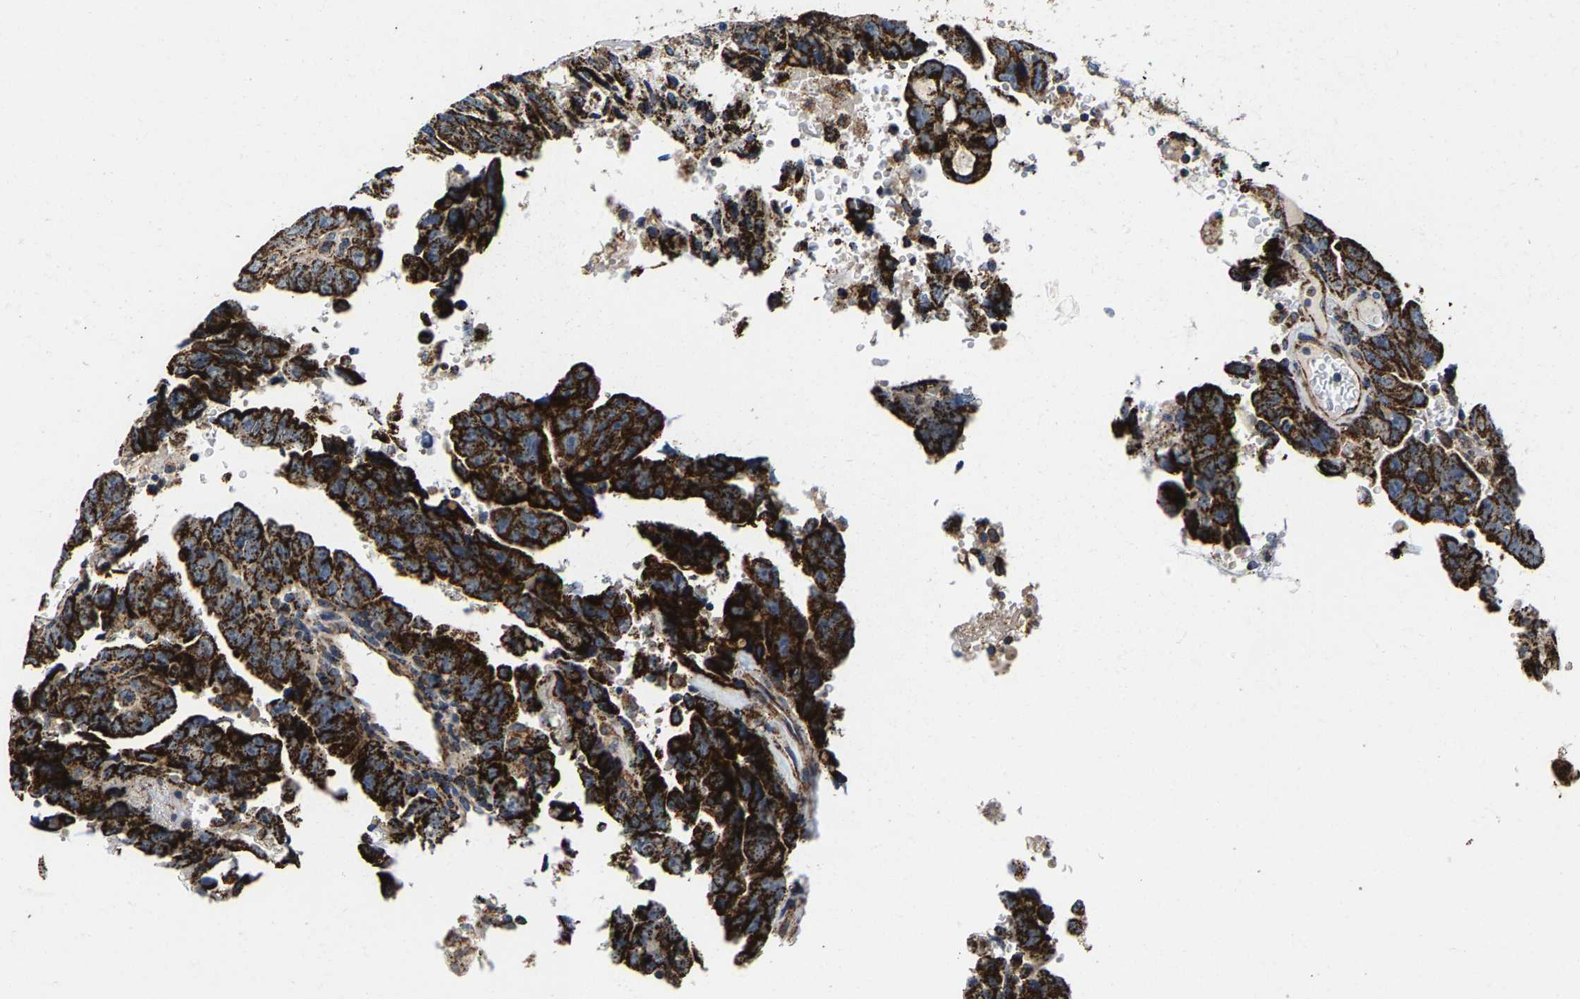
{"staining": {"intensity": "strong", "quantity": ">75%", "location": "cytoplasmic/membranous"}, "tissue": "testis cancer", "cell_type": "Tumor cells", "image_type": "cancer", "snomed": [{"axis": "morphology", "description": "Carcinoma, Embryonal, NOS"}, {"axis": "topography", "description": "Testis"}], "caption": "Immunohistochemical staining of testis cancer (embryonal carcinoma) demonstrates high levels of strong cytoplasmic/membranous protein staining in about >75% of tumor cells.", "gene": "SHMT2", "patient": {"sex": "male", "age": 28}}